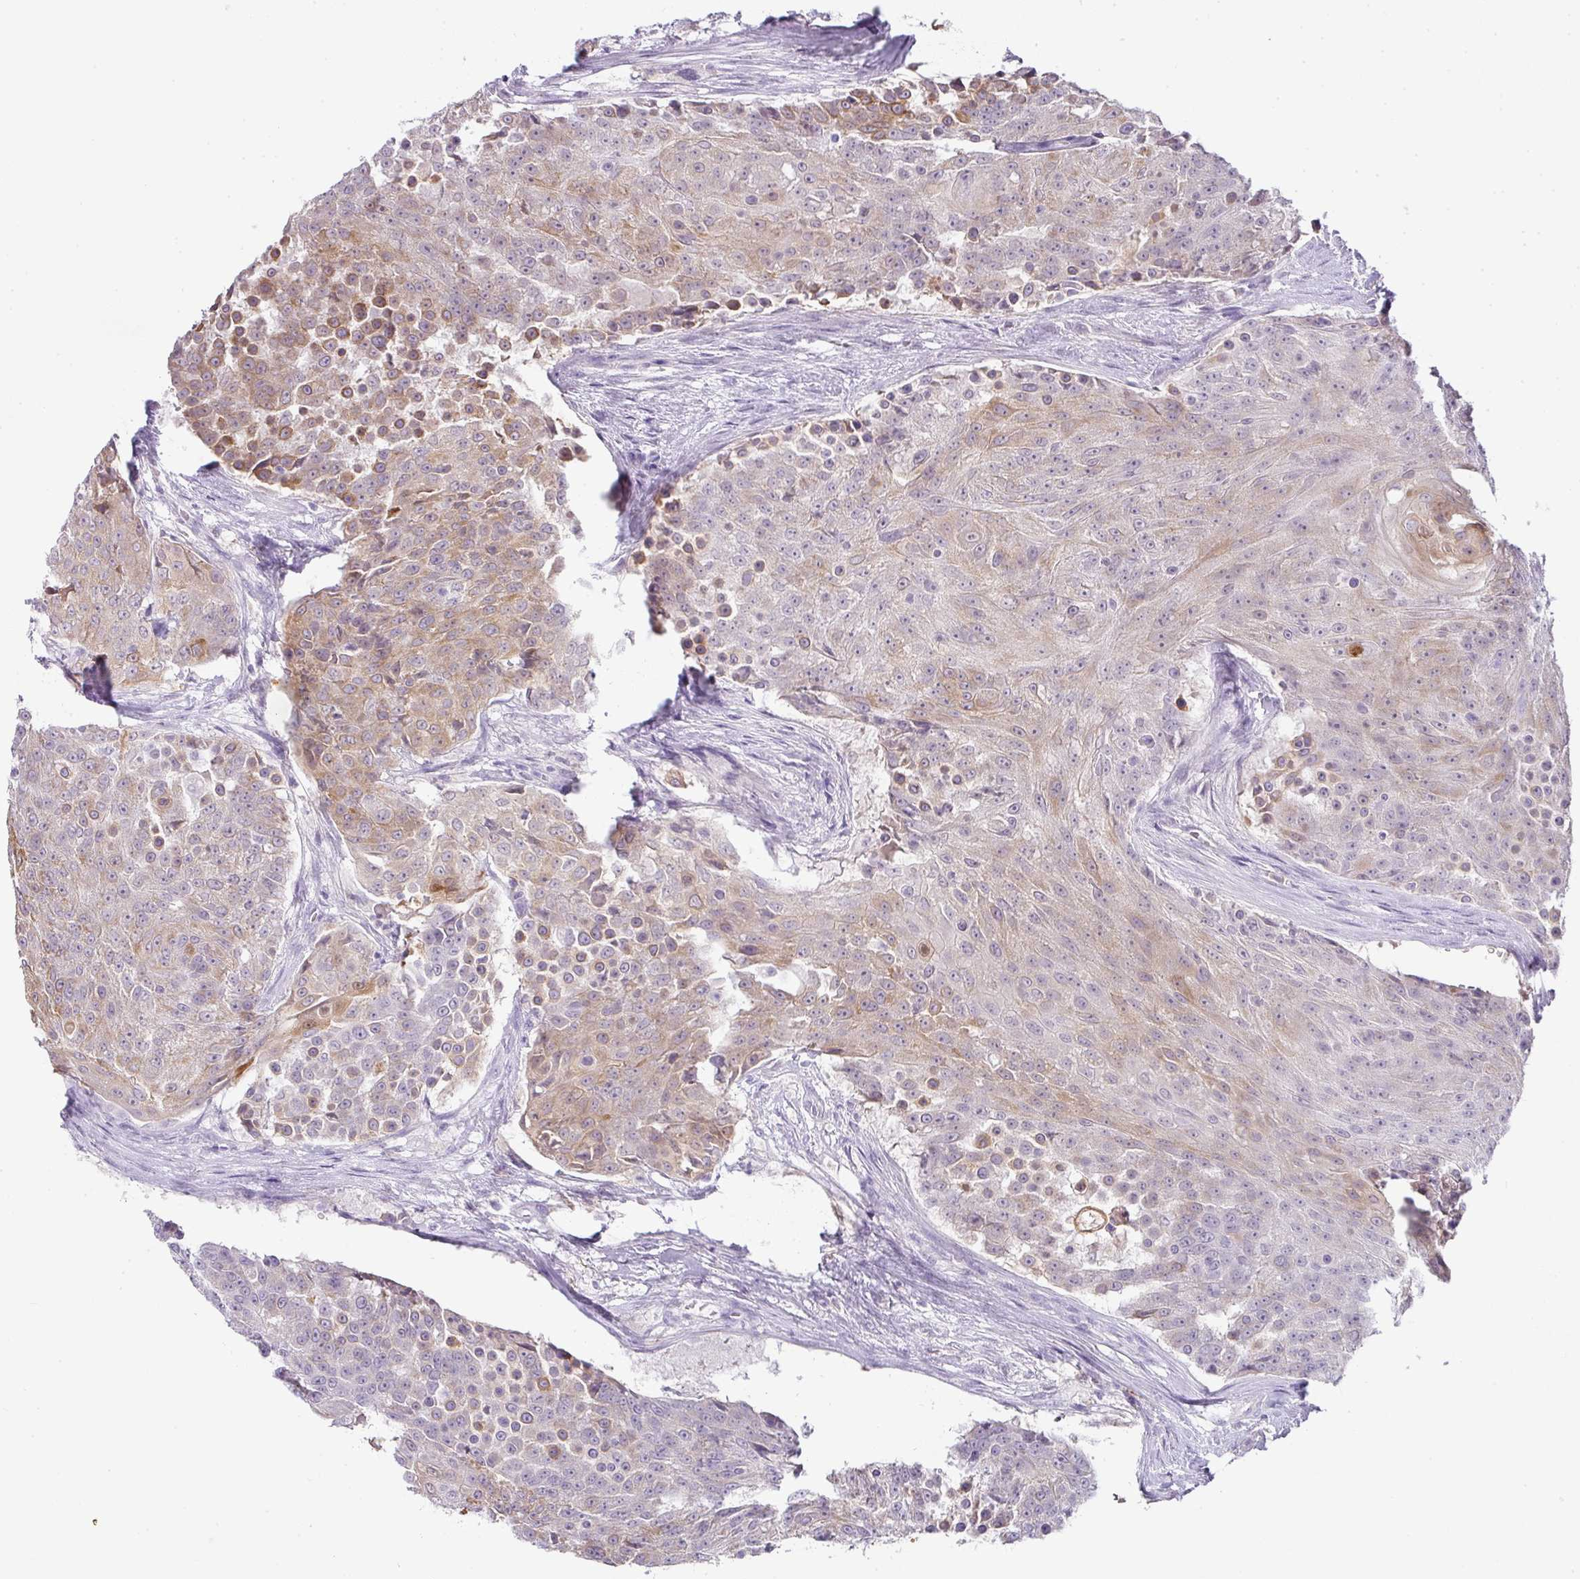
{"staining": {"intensity": "moderate", "quantity": "<25%", "location": "cytoplasmic/membranous"}, "tissue": "urothelial cancer", "cell_type": "Tumor cells", "image_type": "cancer", "snomed": [{"axis": "morphology", "description": "Urothelial carcinoma, High grade"}, {"axis": "topography", "description": "Urinary bladder"}], "caption": "Tumor cells show moderate cytoplasmic/membranous staining in approximately <25% of cells in high-grade urothelial carcinoma.", "gene": "FGF17", "patient": {"sex": "female", "age": 63}}